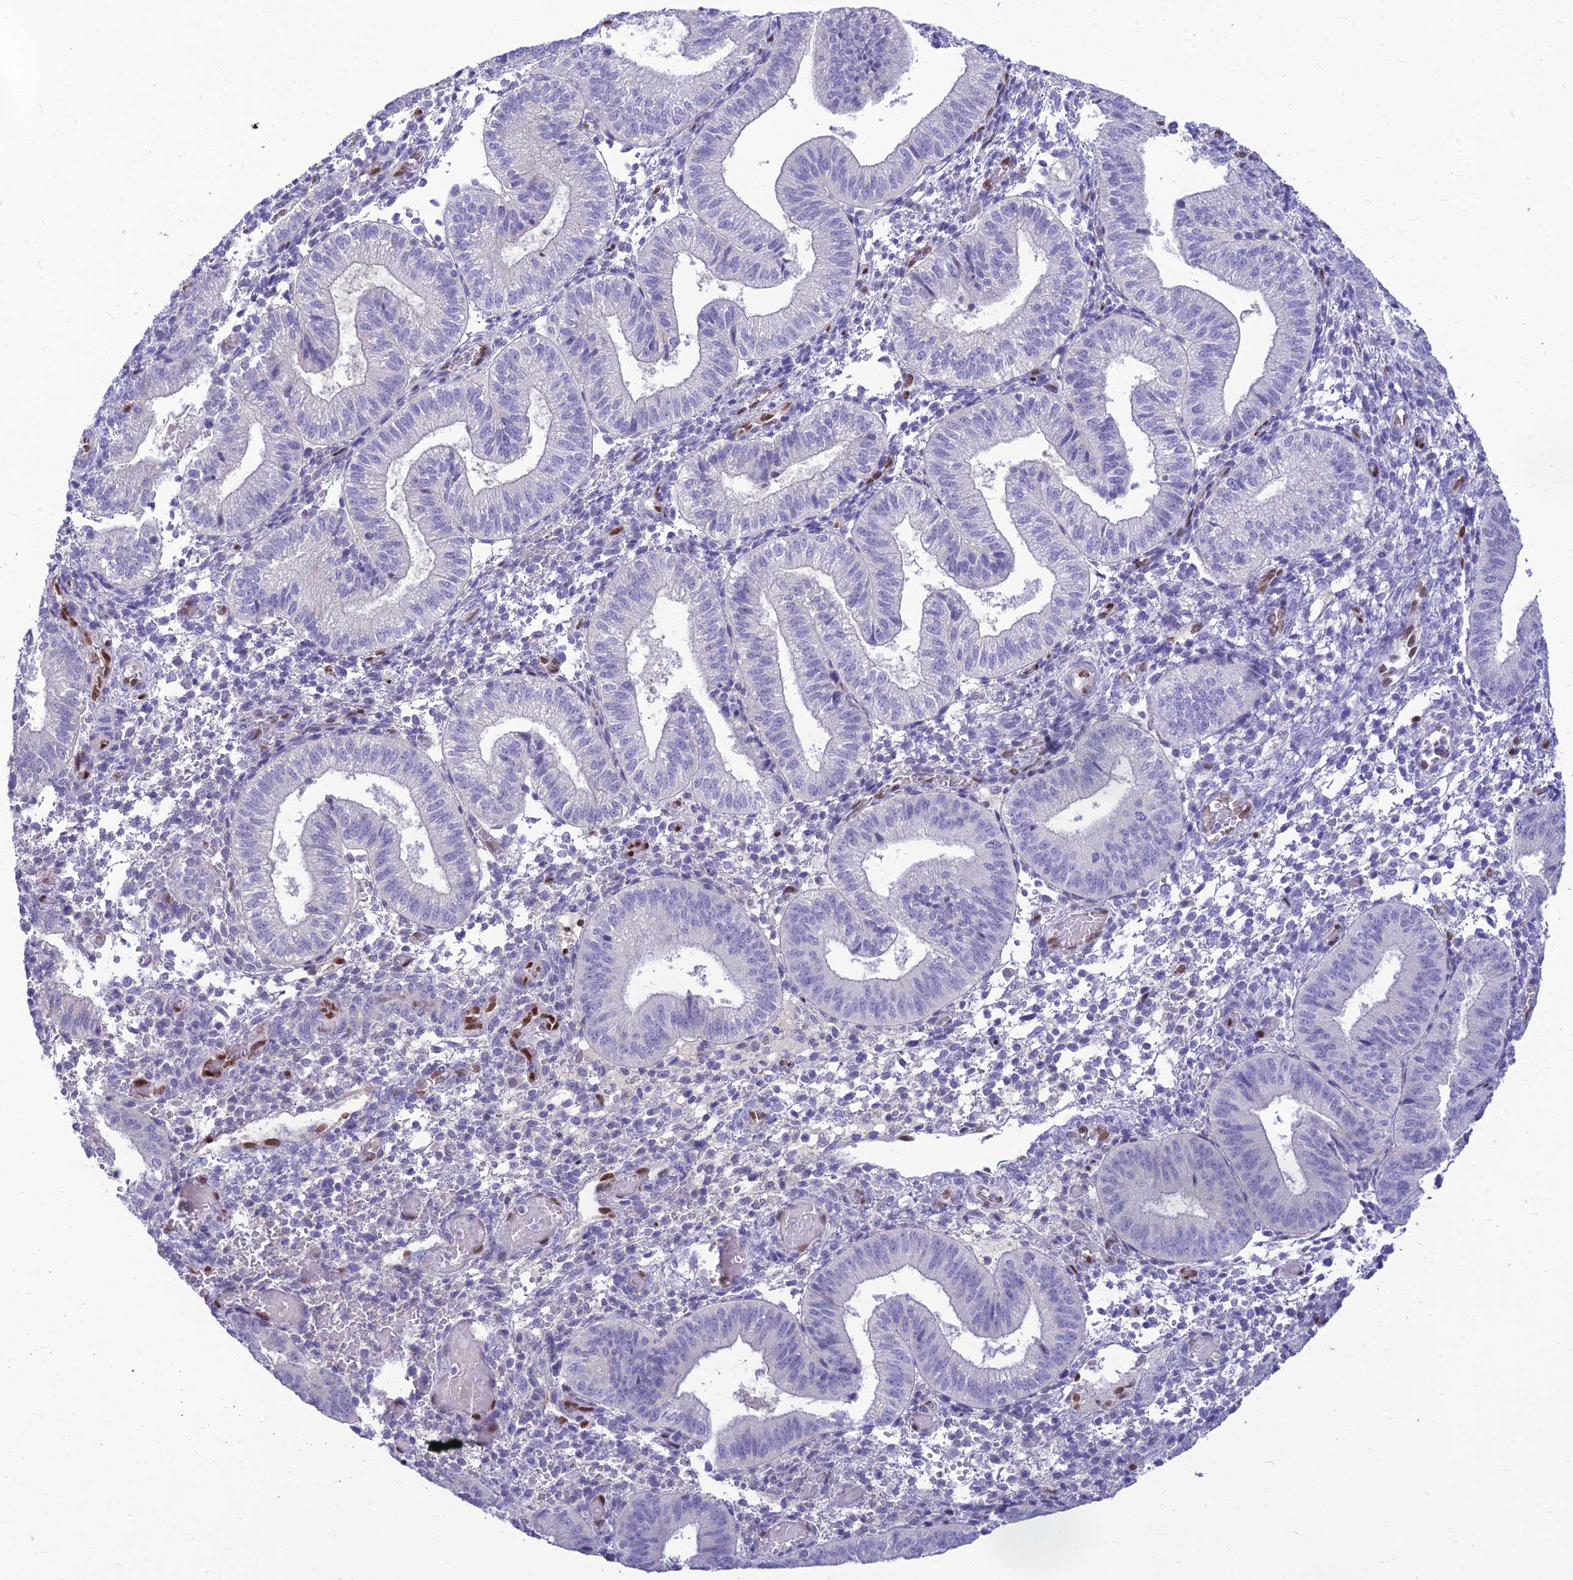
{"staining": {"intensity": "negative", "quantity": "none", "location": "none"}, "tissue": "endometrium", "cell_type": "Cells in endometrial stroma", "image_type": "normal", "snomed": [{"axis": "morphology", "description": "Normal tissue, NOS"}, {"axis": "topography", "description": "Endometrium"}], "caption": "A high-resolution image shows immunohistochemistry staining of unremarkable endometrium, which shows no significant staining in cells in endometrial stroma.", "gene": "NOVA2", "patient": {"sex": "female", "age": 34}}